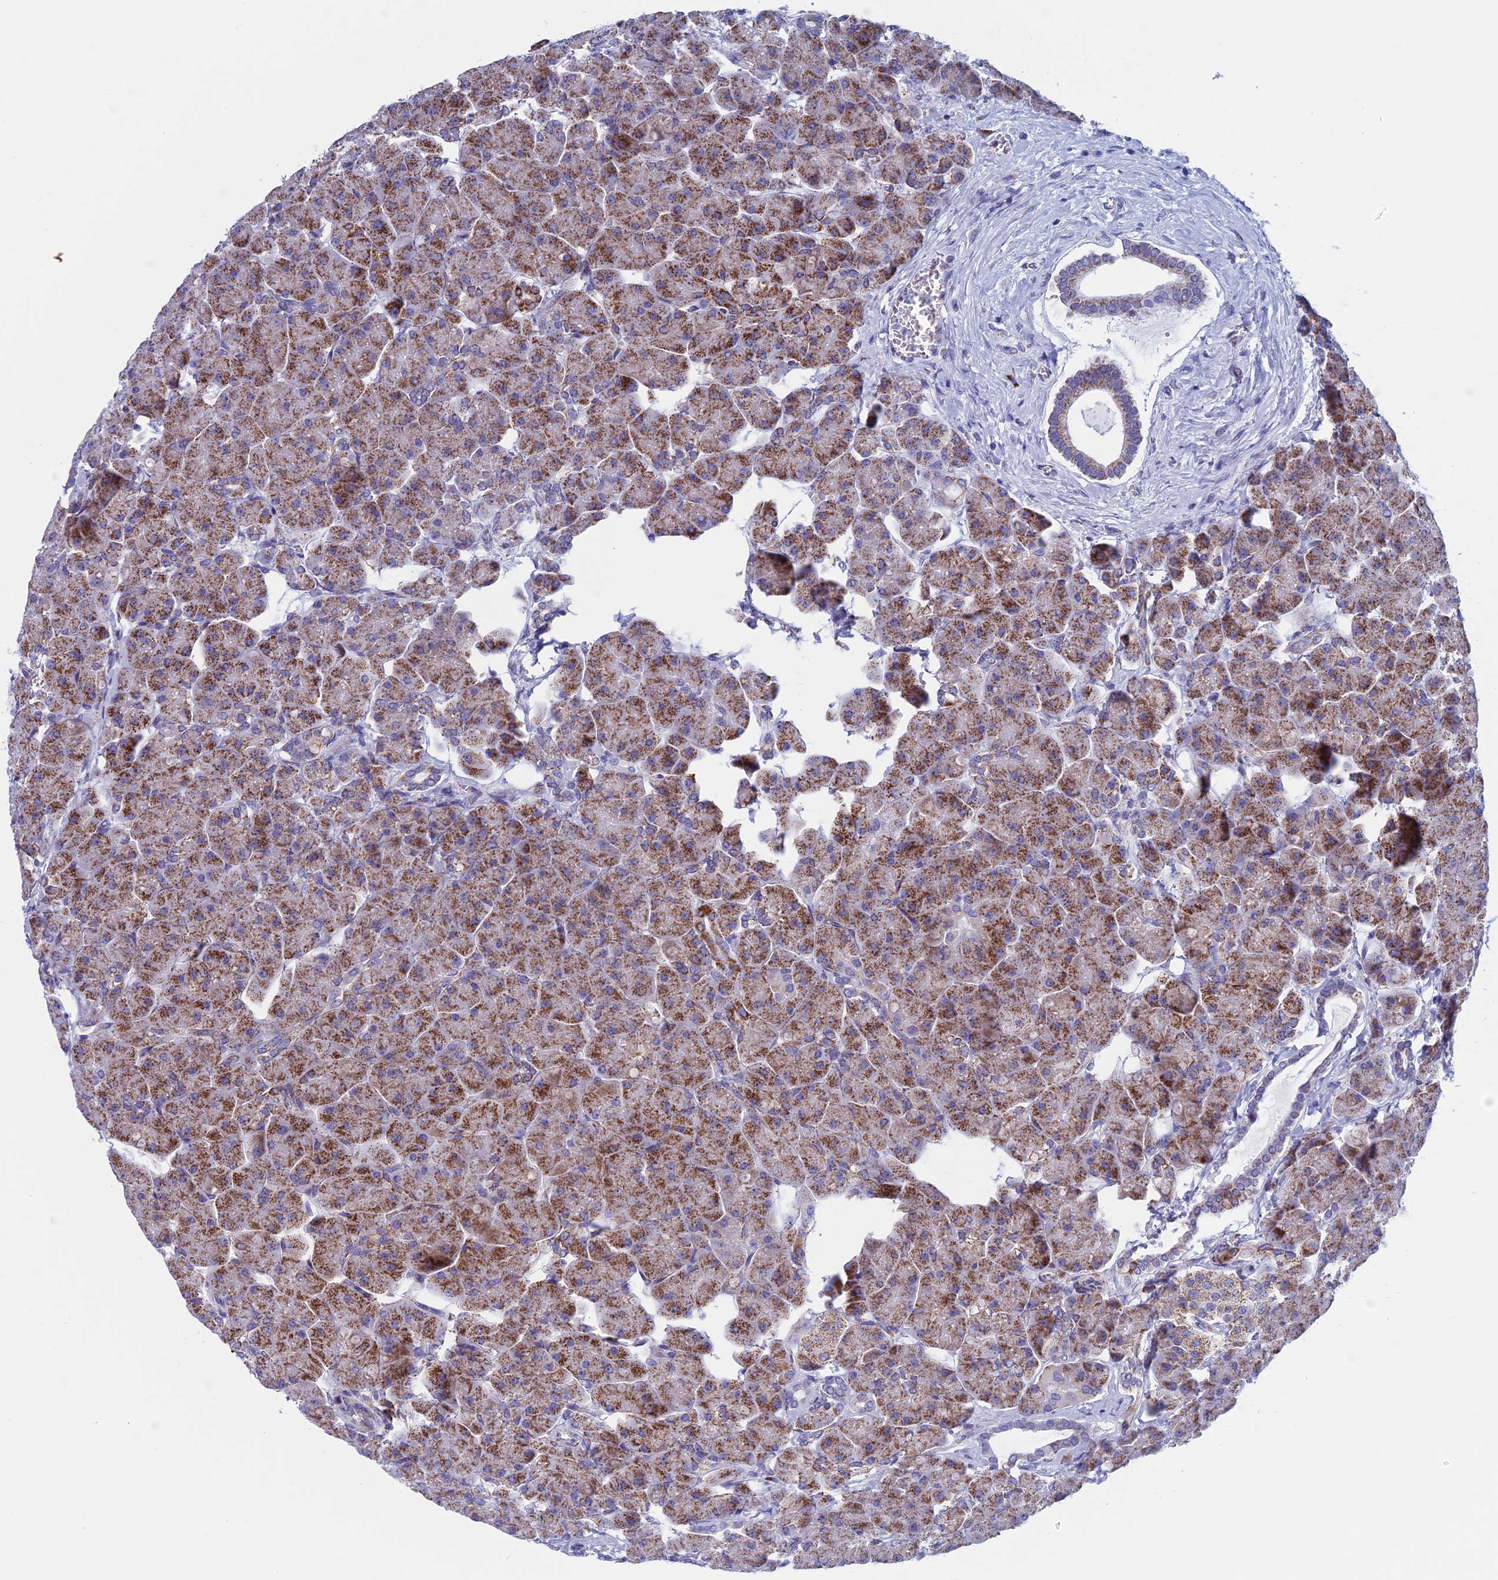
{"staining": {"intensity": "moderate", "quantity": "25%-75%", "location": "cytoplasmic/membranous"}, "tissue": "pancreas", "cell_type": "Exocrine glandular cells", "image_type": "normal", "snomed": [{"axis": "morphology", "description": "Normal tissue, NOS"}, {"axis": "topography", "description": "Pancreas"}], "caption": "The immunohistochemical stain highlights moderate cytoplasmic/membranous positivity in exocrine glandular cells of unremarkable pancreas.", "gene": "NDUFB9", "patient": {"sex": "male", "age": 66}}